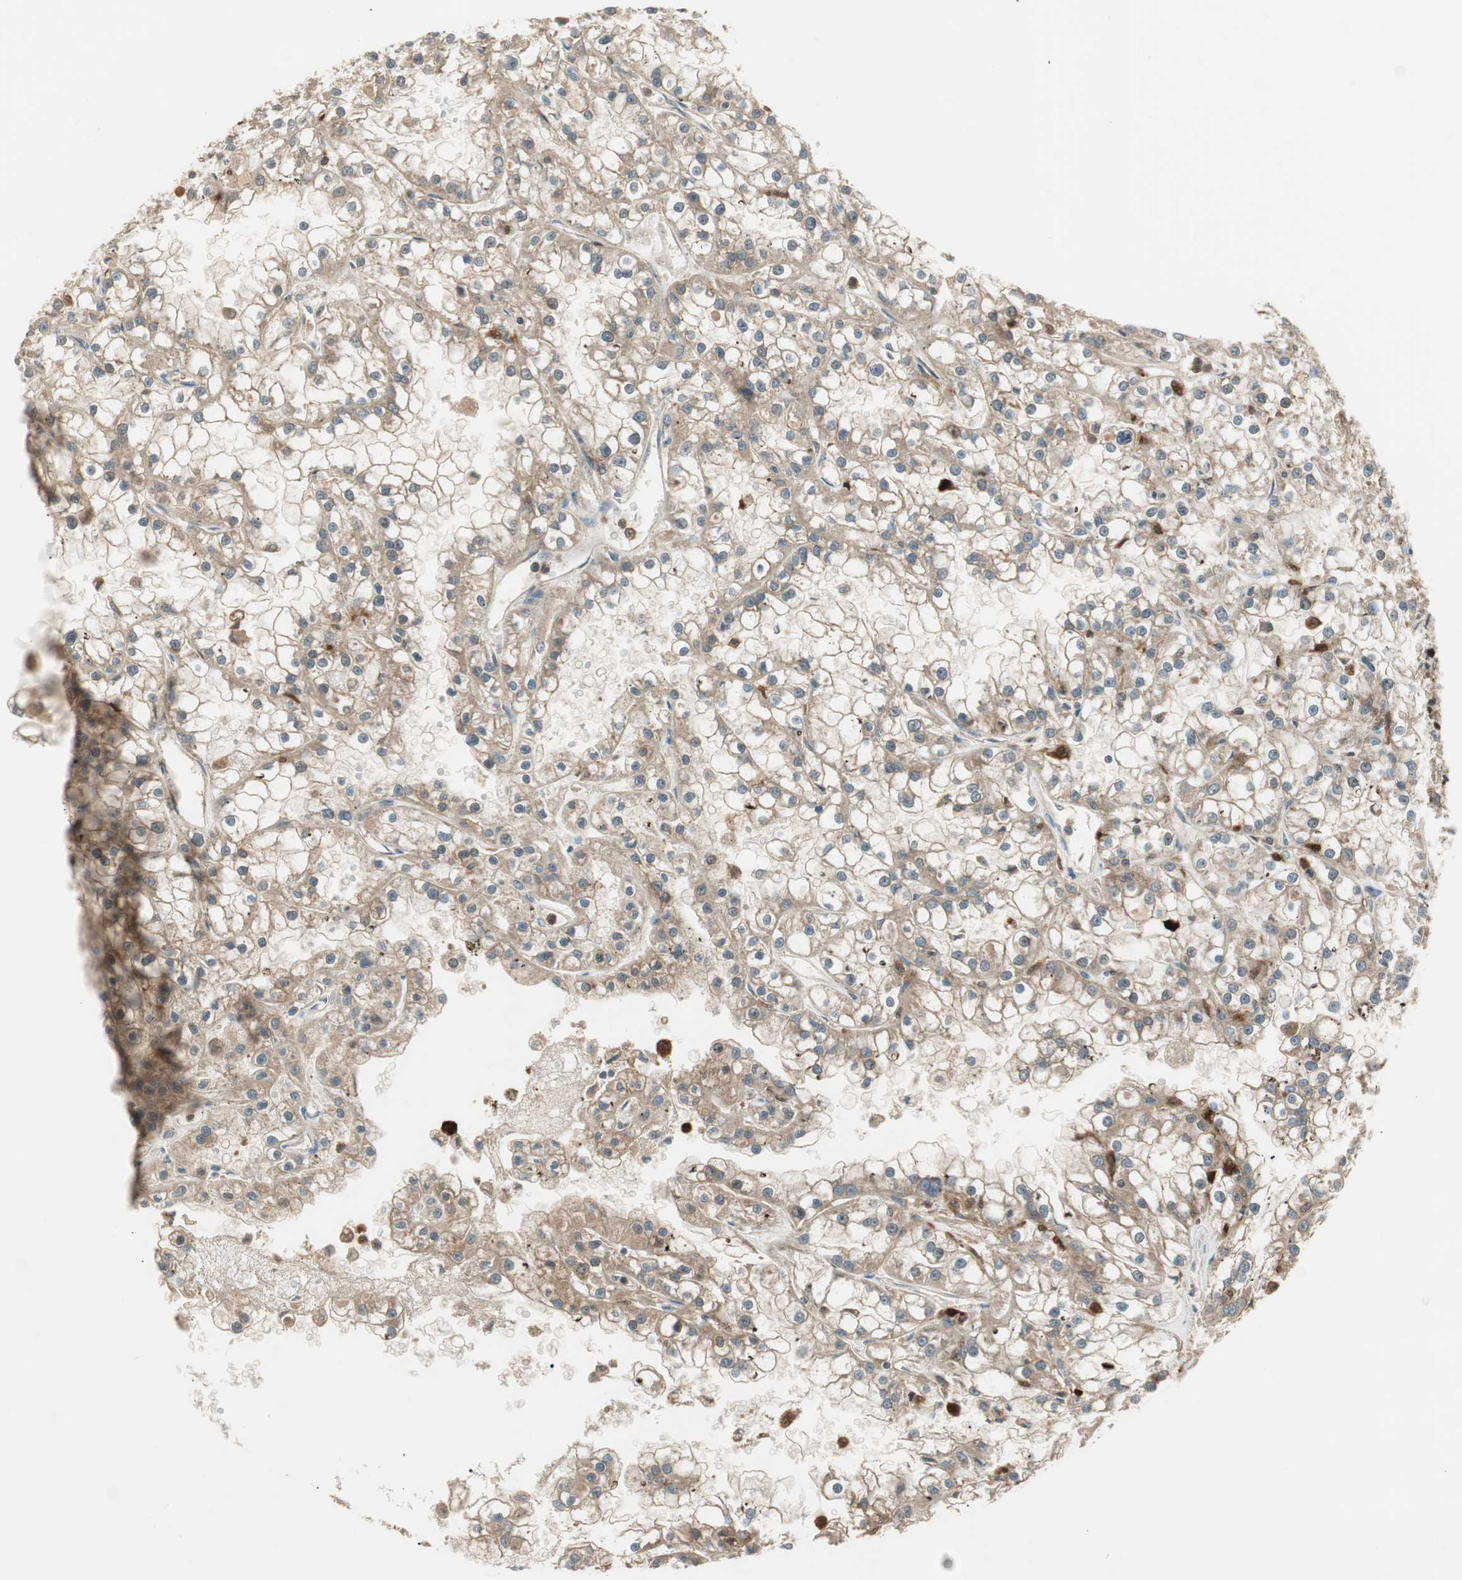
{"staining": {"intensity": "moderate", "quantity": ">75%", "location": "cytoplasmic/membranous"}, "tissue": "renal cancer", "cell_type": "Tumor cells", "image_type": "cancer", "snomed": [{"axis": "morphology", "description": "Adenocarcinoma, NOS"}, {"axis": "topography", "description": "Kidney"}], "caption": "This histopathology image demonstrates adenocarcinoma (renal) stained with immunohistochemistry to label a protein in brown. The cytoplasmic/membranous of tumor cells show moderate positivity for the protein. Nuclei are counter-stained blue.", "gene": "LTA4H", "patient": {"sex": "female", "age": 52}}